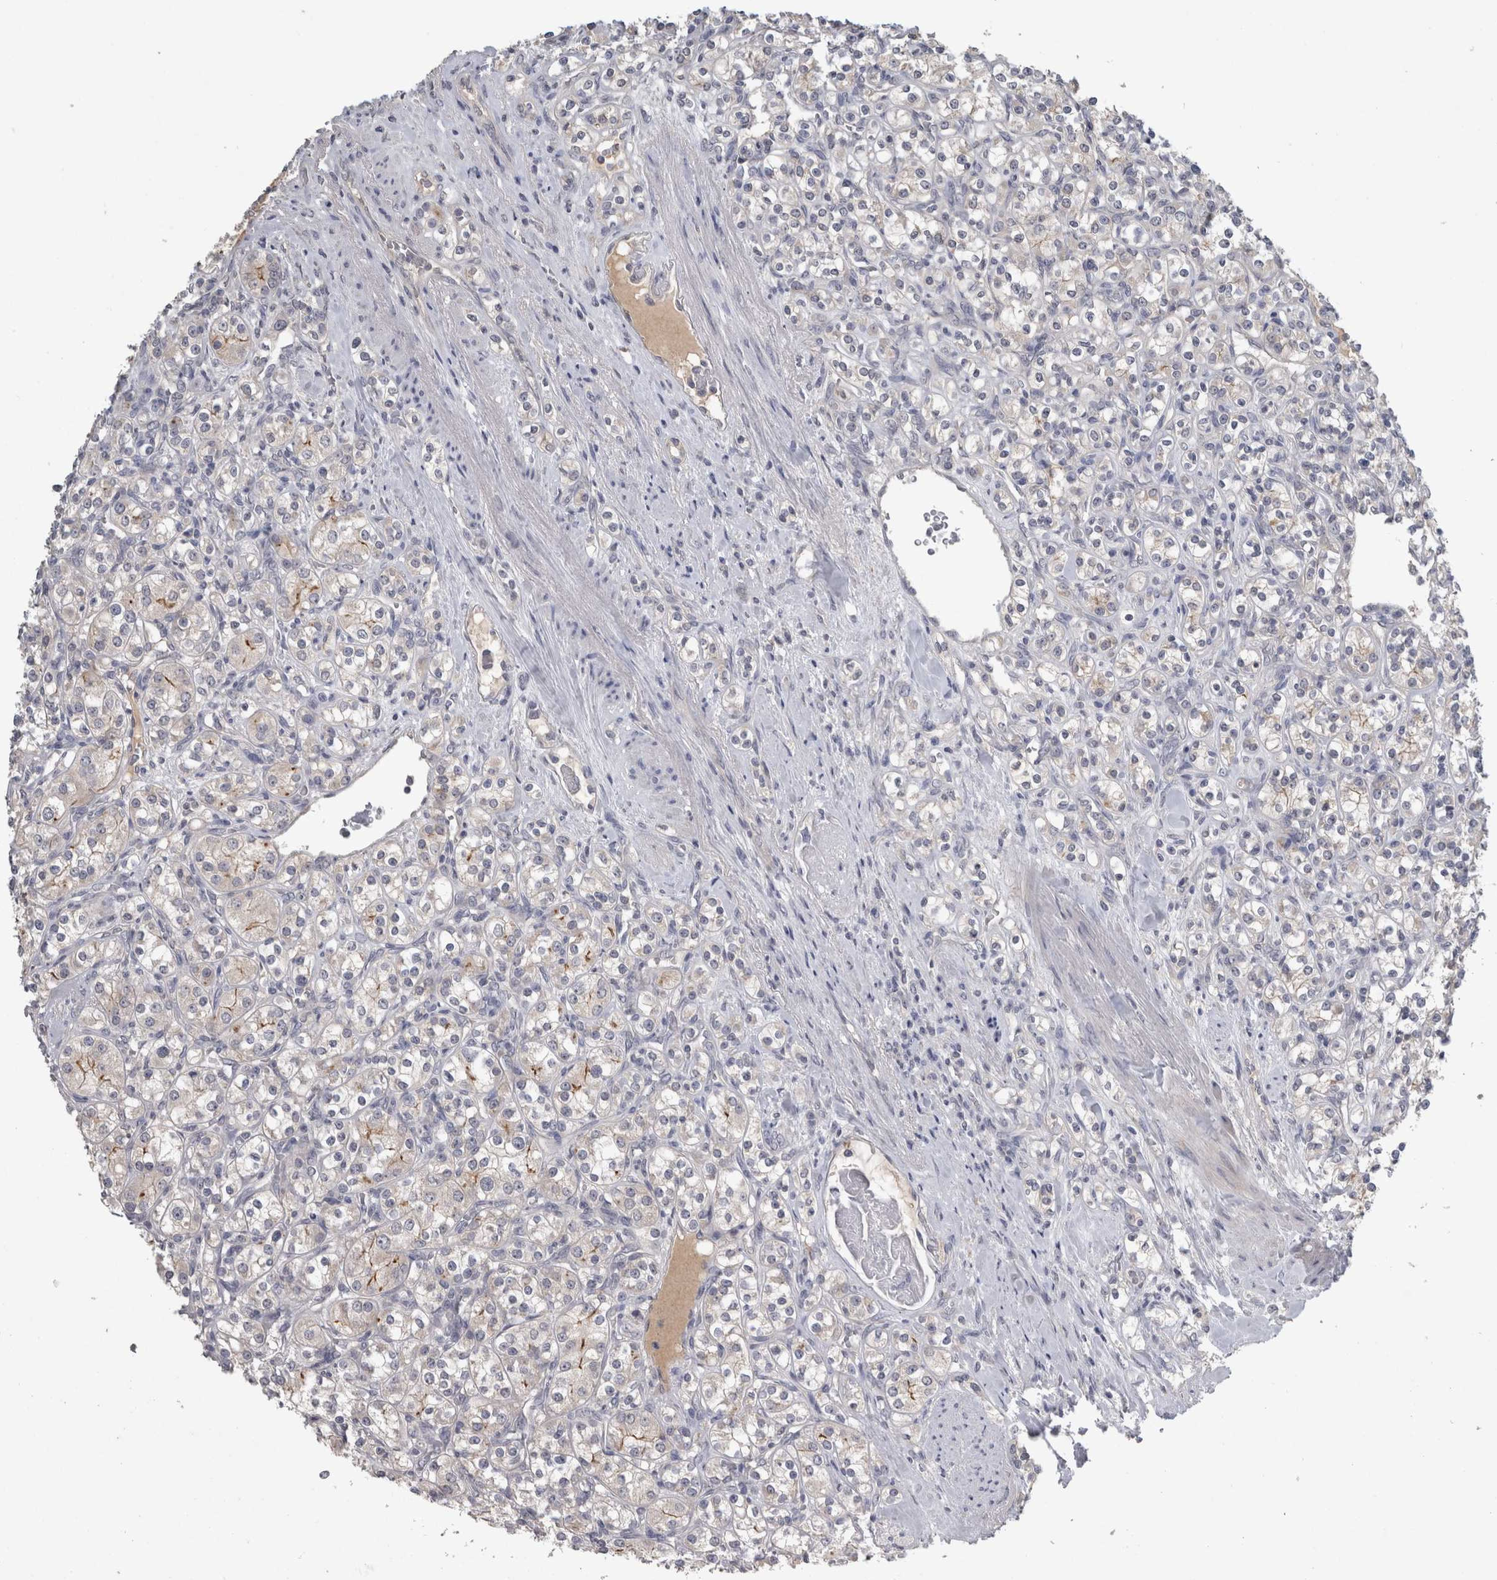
{"staining": {"intensity": "moderate", "quantity": "<25%", "location": "cytoplasmic/membranous"}, "tissue": "renal cancer", "cell_type": "Tumor cells", "image_type": "cancer", "snomed": [{"axis": "morphology", "description": "Adenocarcinoma, NOS"}, {"axis": "topography", "description": "Kidney"}], "caption": "Renal adenocarcinoma stained with IHC shows moderate cytoplasmic/membranous staining in approximately <25% of tumor cells.", "gene": "SLC22A11", "patient": {"sex": "male", "age": 77}}